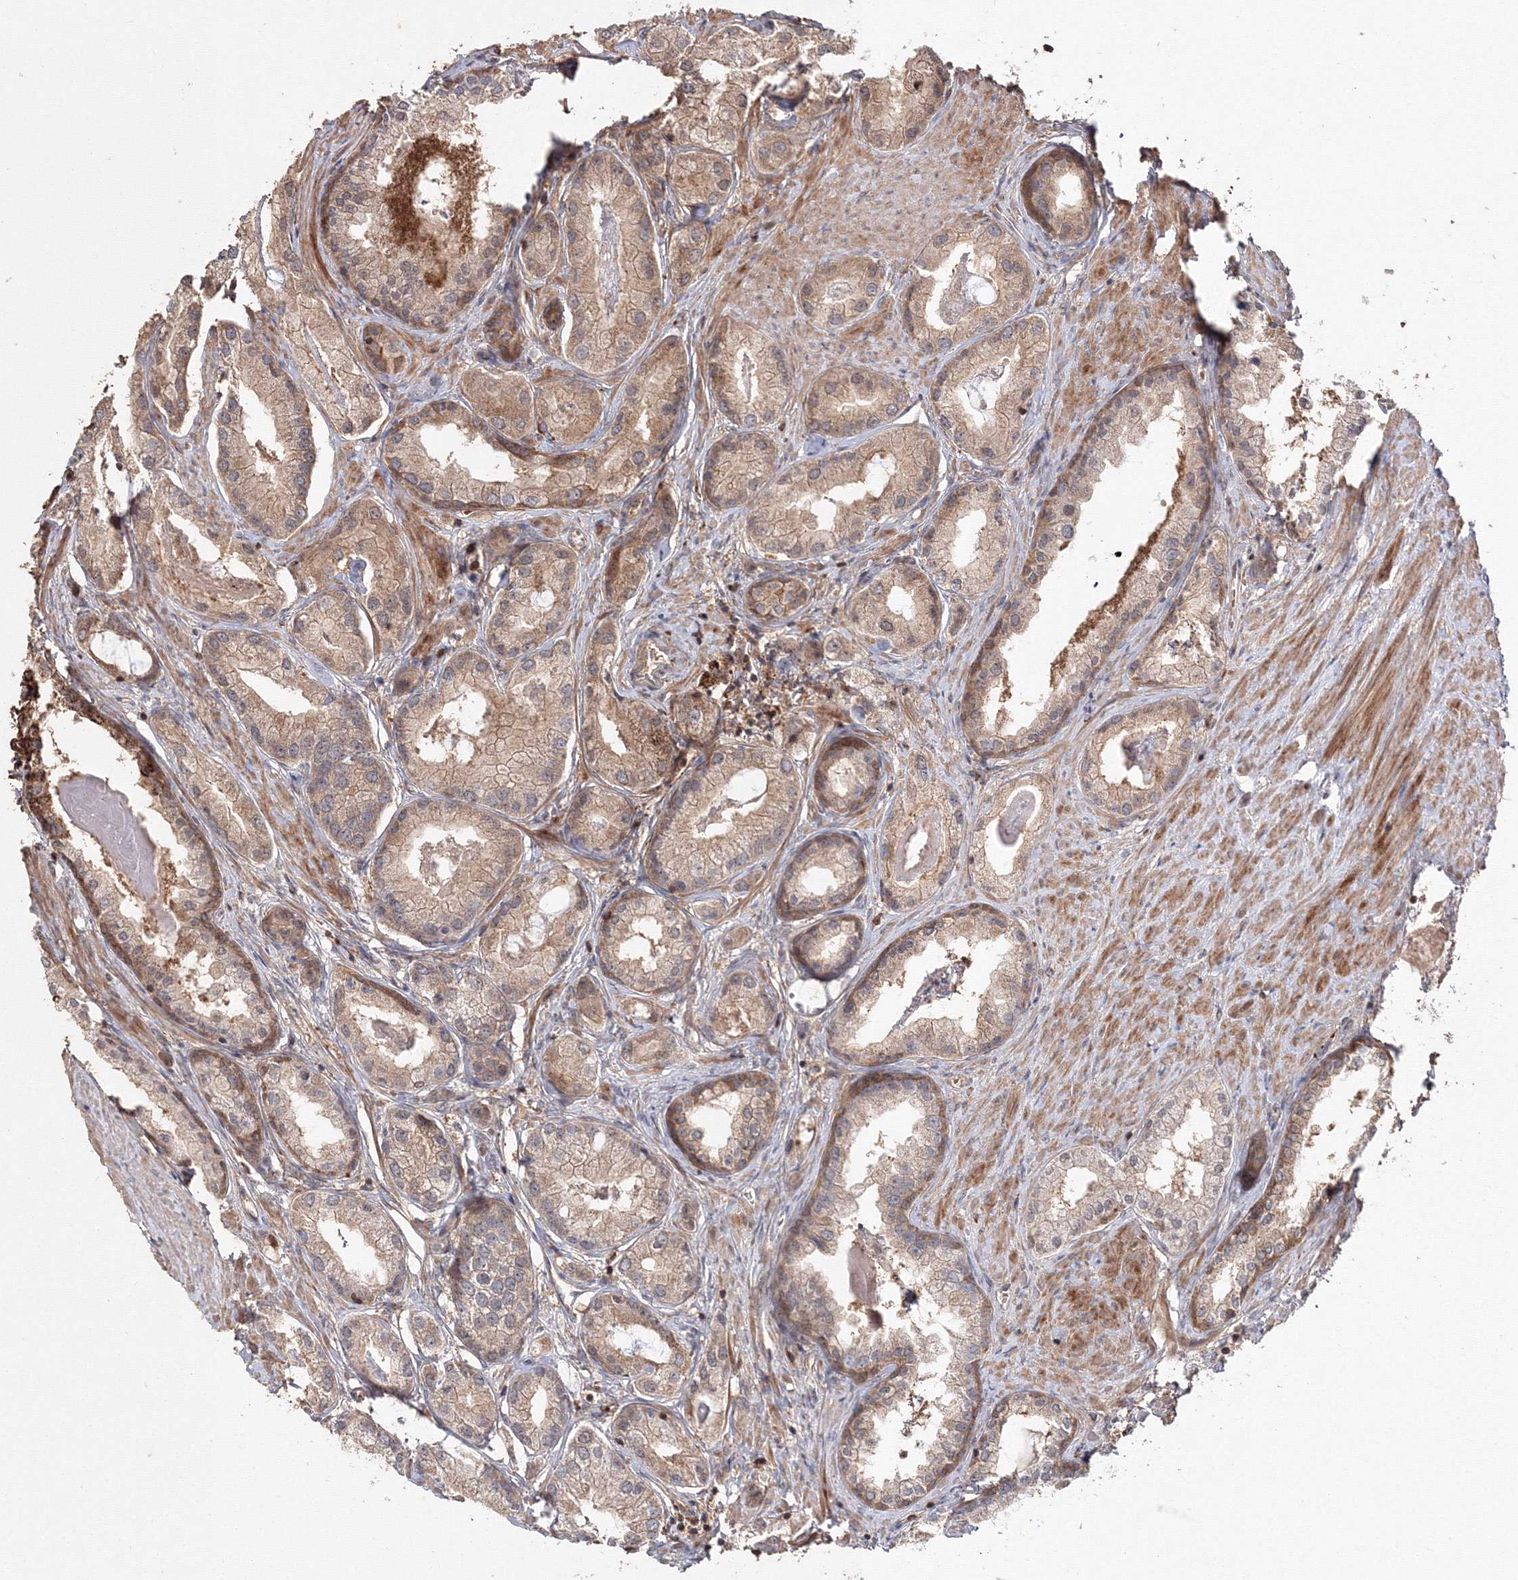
{"staining": {"intensity": "weak", "quantity": ">75%", "location": "cytoplasmic/membranous"}, "tissue": "prostate cancer", "cell_type": "Tumor cells", "image_type": "cancer", "snomed": [{"axis": "morphology", "description": "Adenocarcinoma, Low grade"}, {"axis": "topography", "description": "Prostate"}], "caption": "Immunohistochemistry staining of low-grade adenocarcinoma (prostate), which reveals low levels of weak cytoplasmic/membranous positivity in approximately >75% of tumor cells indicating weak cytoplasmic/membranous protein staining. The staining was performed using DAB (3,3'-diaminobenzidine) (brown) for protein detection and nuclei were counterstained in hematoxylin (blue).", "gene": "DDO", "patient": {"sex": "male", "age": 62}}